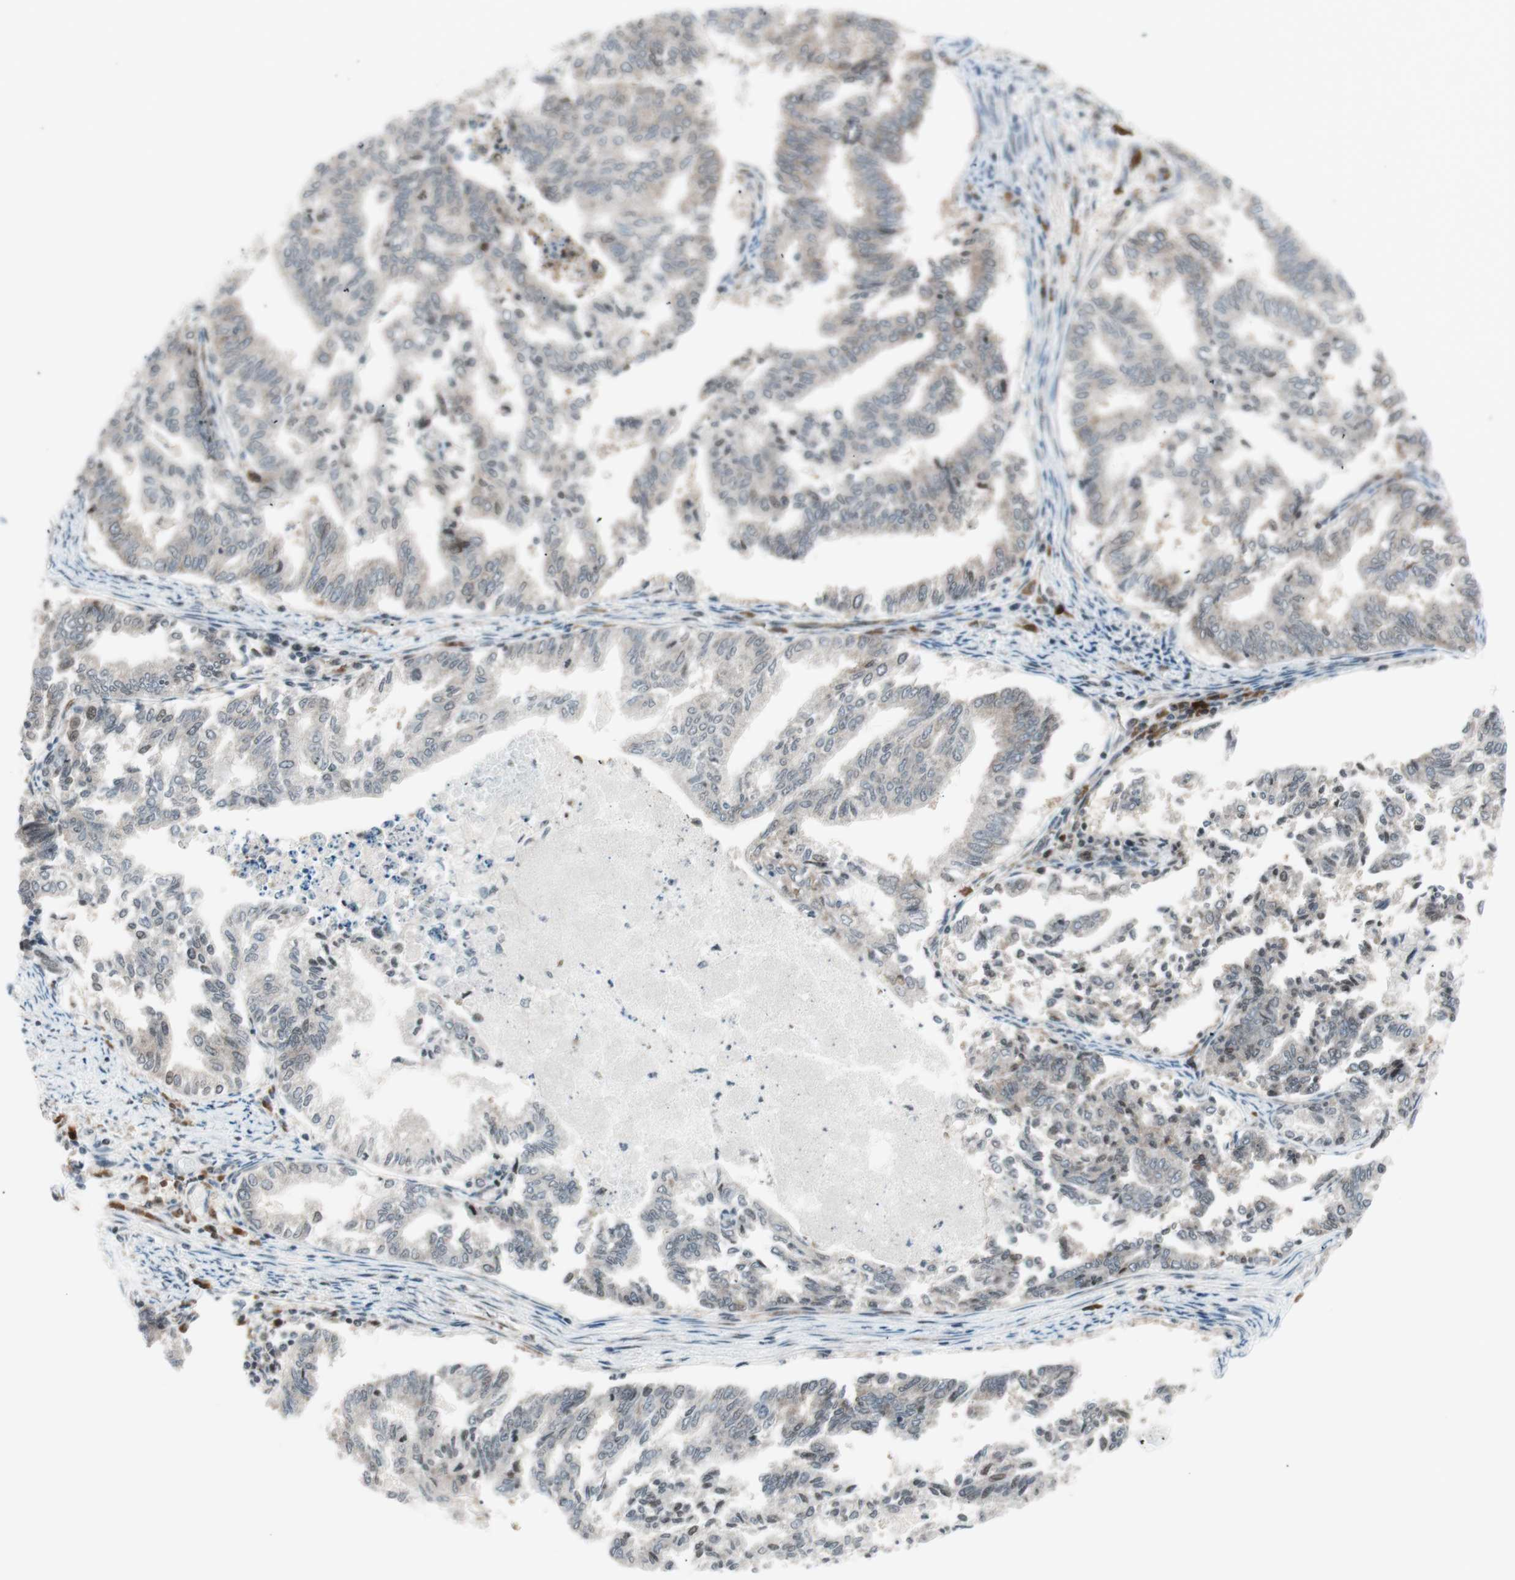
{"staining": {"intensity": "negative", "quantity": "none", "location": "none"}, "tissue": "endometrial cancer", "cell_type": "Tumor cells", "image_type": "cancer", "snomed": [{"axis": "morphology", "description": "Adenocarcinoma, NOS"}, {"axis": "topography", "description": "Endometrium"}], "caption": "This histopathology image is of endometrial cancer stained with IHC to label a protein in brown with the nuclei are counter-stained blue. There is no expression in tumor cells.", "gene": "TPT1", "patient": {"sex": "female", "age": 79}}